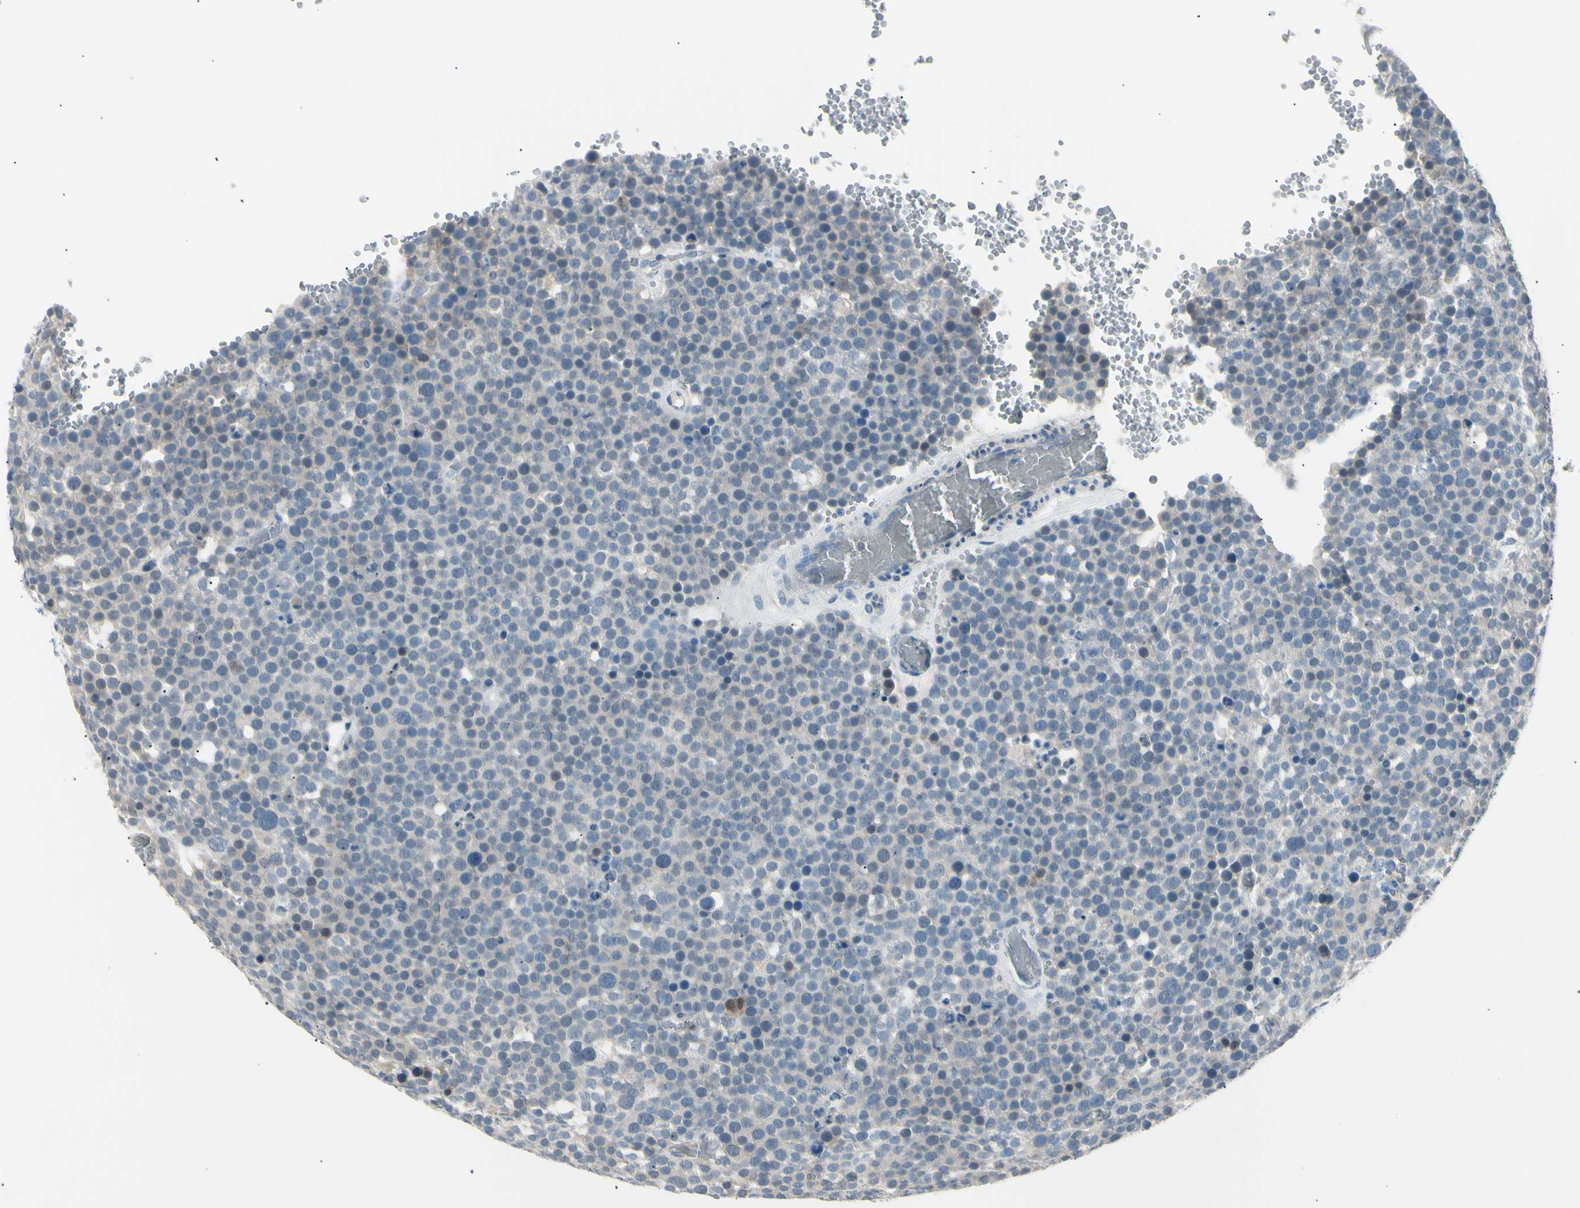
{"staining": {"intensity": "weak", "quantity": "<25%", "location": "cytoplasmic/membranous"}, "tissue": "testis cancer", "cell_type": "Tumor cells", "image_type": "cancer", "snomed": [{"axis": "morphology", "description": "Seminoma, NOS"}, {"axis": "topography", "description": "Testis"}], "caption": "A micrograph of testis cancer stained for a protein displays no brown staining in tumor cells.", "gene": "LHPP", "patient": {"sex": "male", "age": 71}}